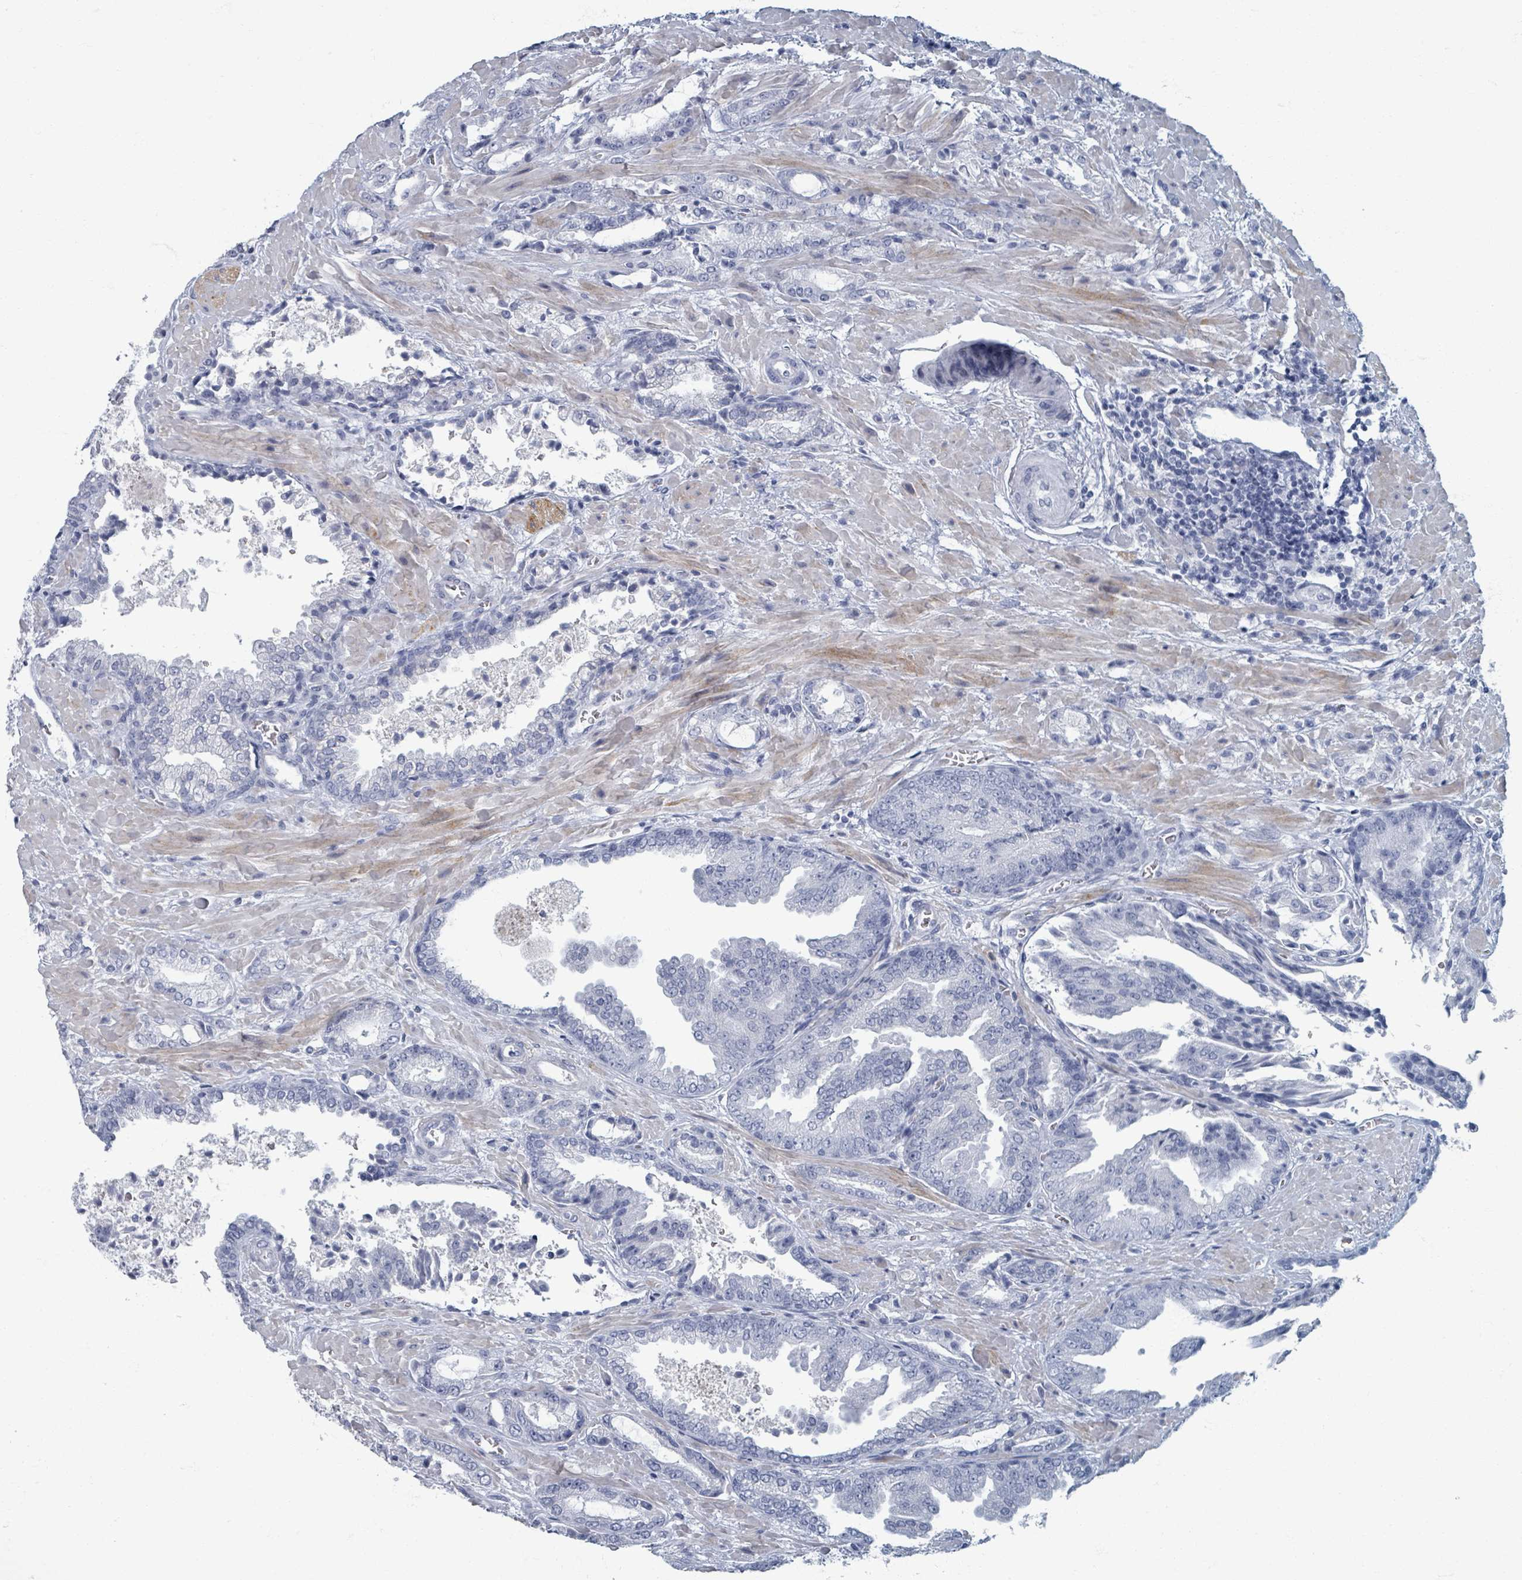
{"staining": {"intensity": "negative", "quantity": "none", "location": "none"}, "tissue": "prostate cancer", "cell_type": "Tumor cells", "image_type": "cancer", "snomed": [{"axis": "morphology", "description": "Adenocarcinoma, High grade"}, {"axis": "topography", "description": "Prostate"}], "caption": "IHC histopathology image of human adenocarcinoma (high-grade) (prostate) stained for a protein (brown), which shows no staining in tumor cells.", "gene": "TAS2R1", "patient": {"sex": "male", "age": 68}}